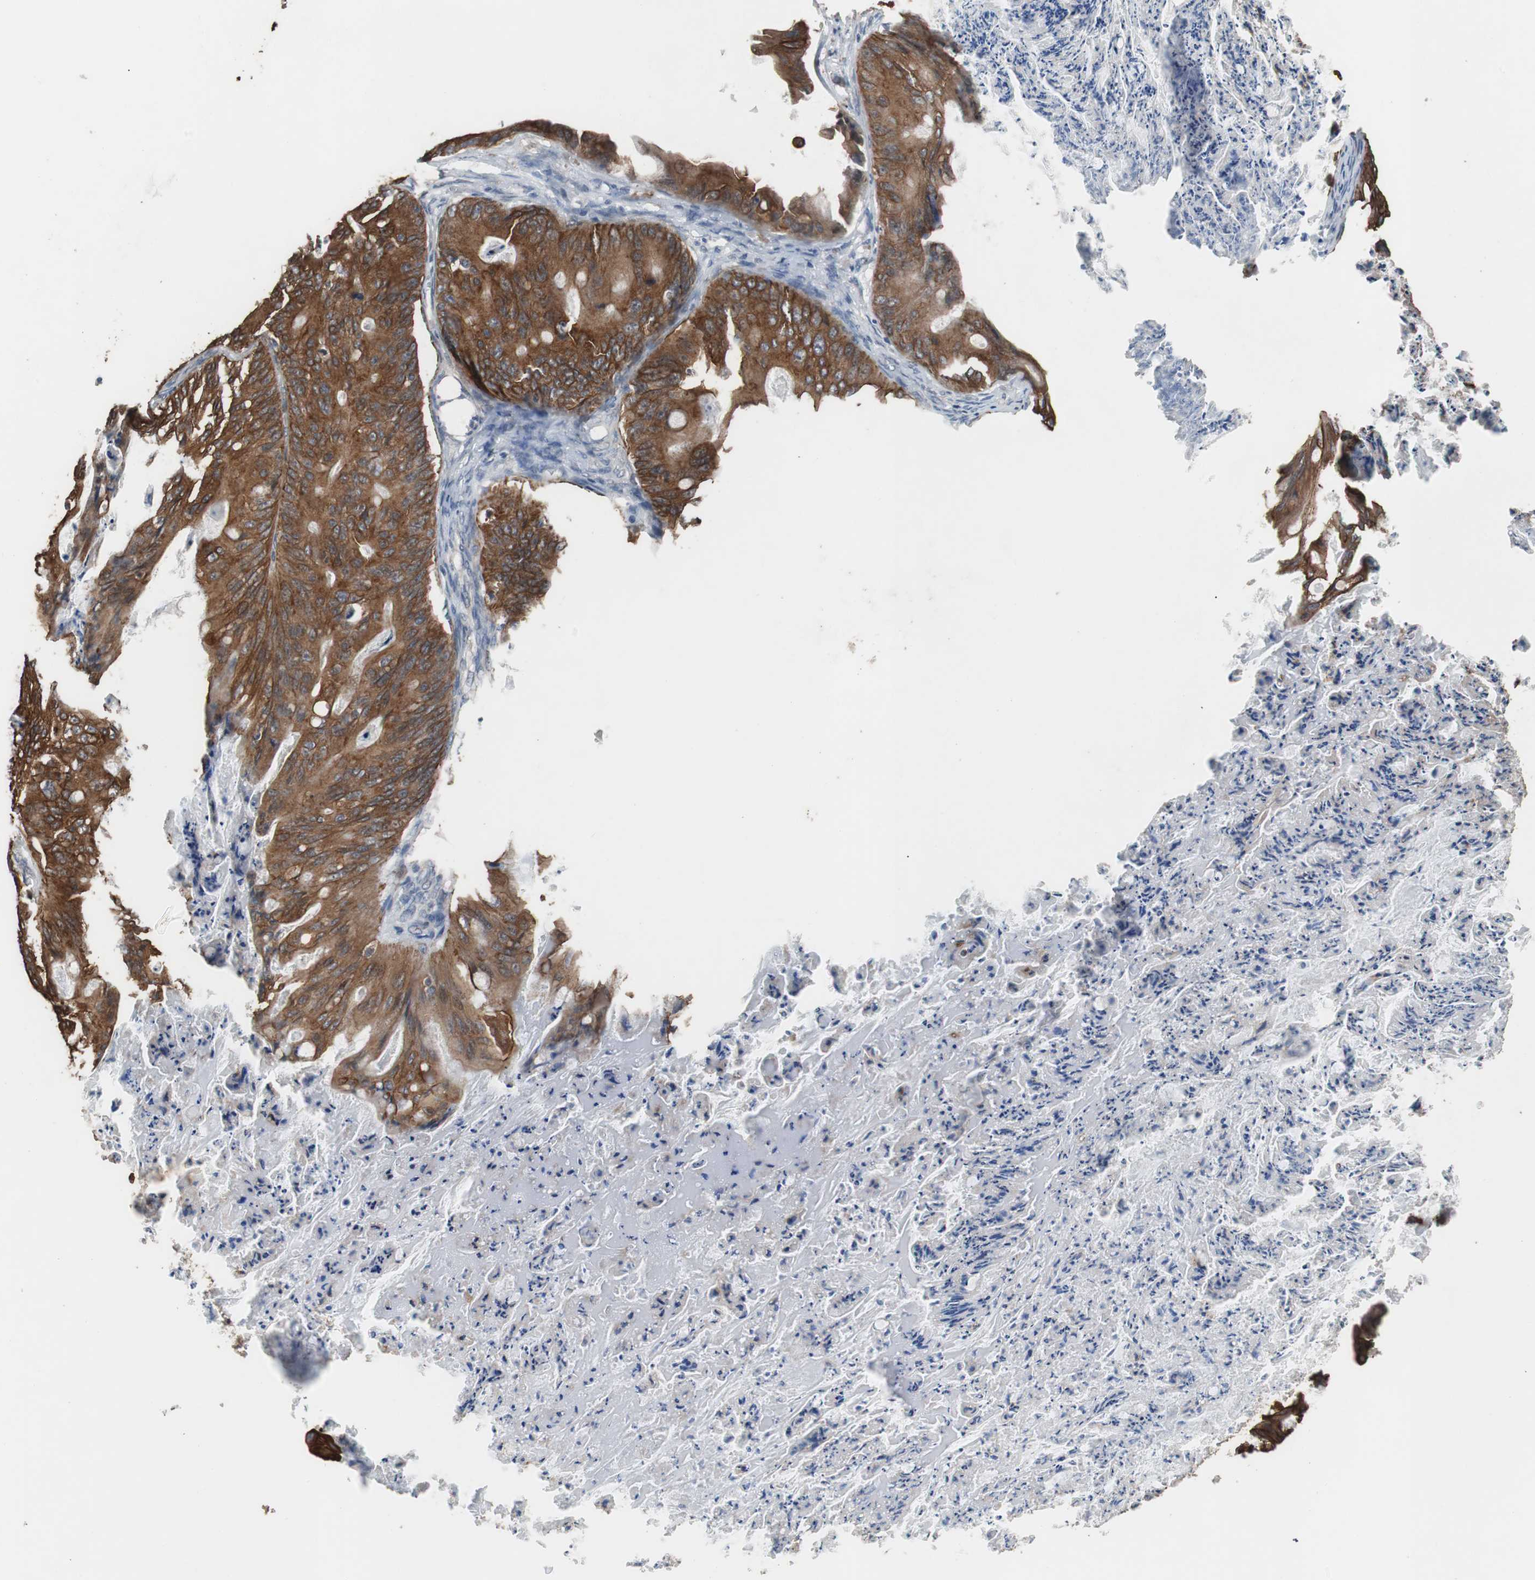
{"staining": {"intensity": "strong", "quantity": ">75%", "location": "cytoplasmic/membranous"}, "tissue": "ovarian cancer", "cell_type": "Tumor cells", "image_type": "cancer", "snomed": [{"axis": "morphology", "description": "Cystadenocarcinoma, mucinous, NOS"}, {"axis": "topography", "description": "Ovary"}], "caption": "A high-resolution image shows immunohistochemistry staining of mucinous cystadenocarcinoma (ovarian), which shows strong cytoplasmic/membranous positivity in about >75% of tumor cells. (DAB = brown stain, brightfield microscopy at high magnification).", "gene": "USP10", "patient": {"sex": "female", "age": 36}}